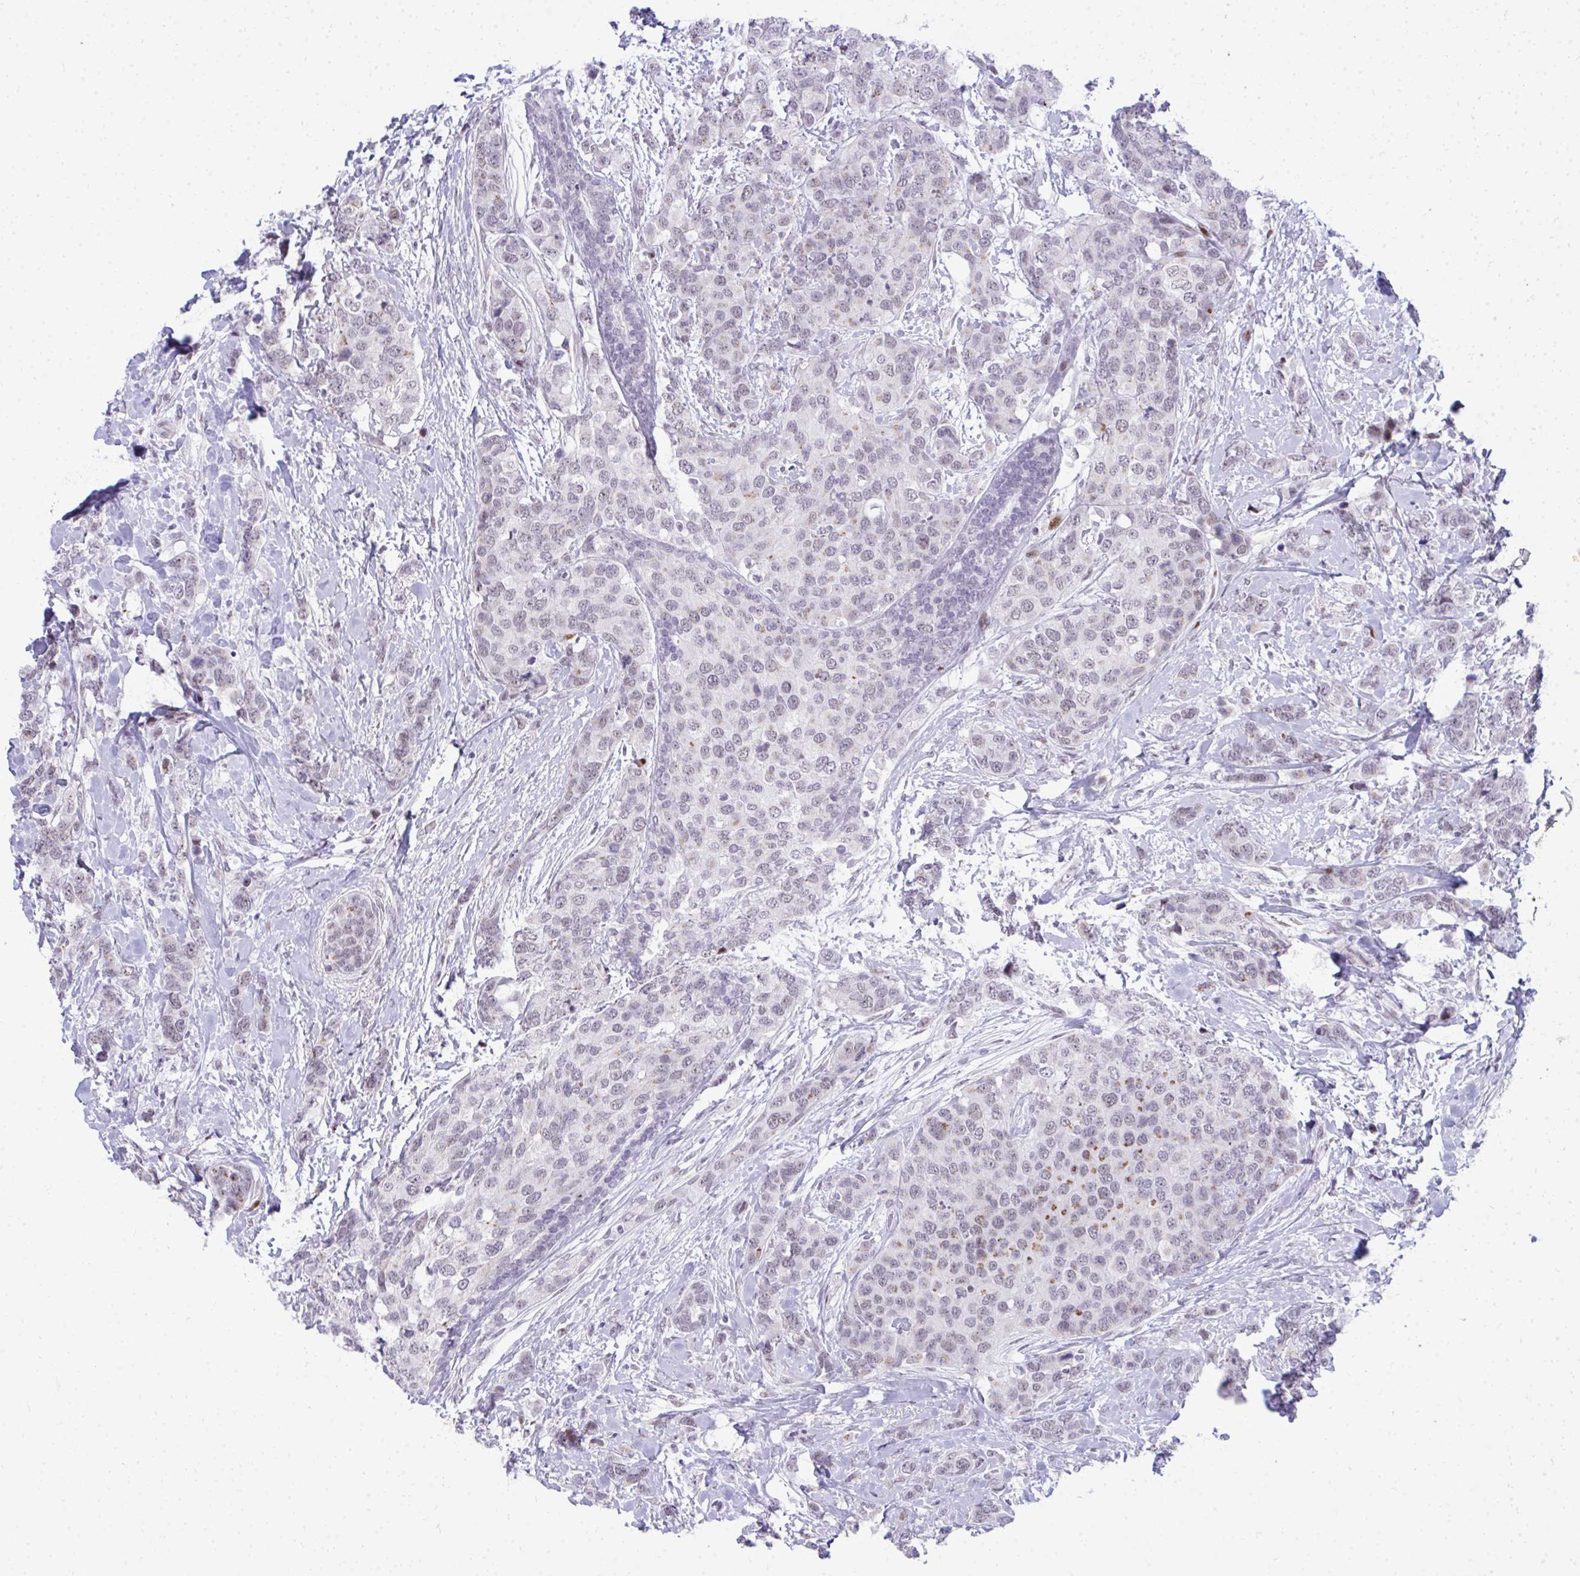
{"staining": {"intensity": "weak", "quantity": "25%-75%", "location": "cytoplasmic/membranous,nuclear"}, "tissue": "breast cancer", "cell_type": "Tumor cells", "image_type": "cancer", "snomed": [{"axis": "morphology", "description": "Lobular carcinoma"}, {"axis": "topography", "description": "Breast"}], "caption": "Protein expression by immunohistochemistry (IHC) demonstrates weak cytoplasmic/membranous and nuclear positivity in approximately 25%-75% of tumor cells in breast lobular carcinoma. The protein of interest is stained brown, and the nuclei are stained in blue (DAB IHC with brightfield microscopy, high magnification).", "gene": "GLDN", "patient": {"sex": "female", "age": 59}}